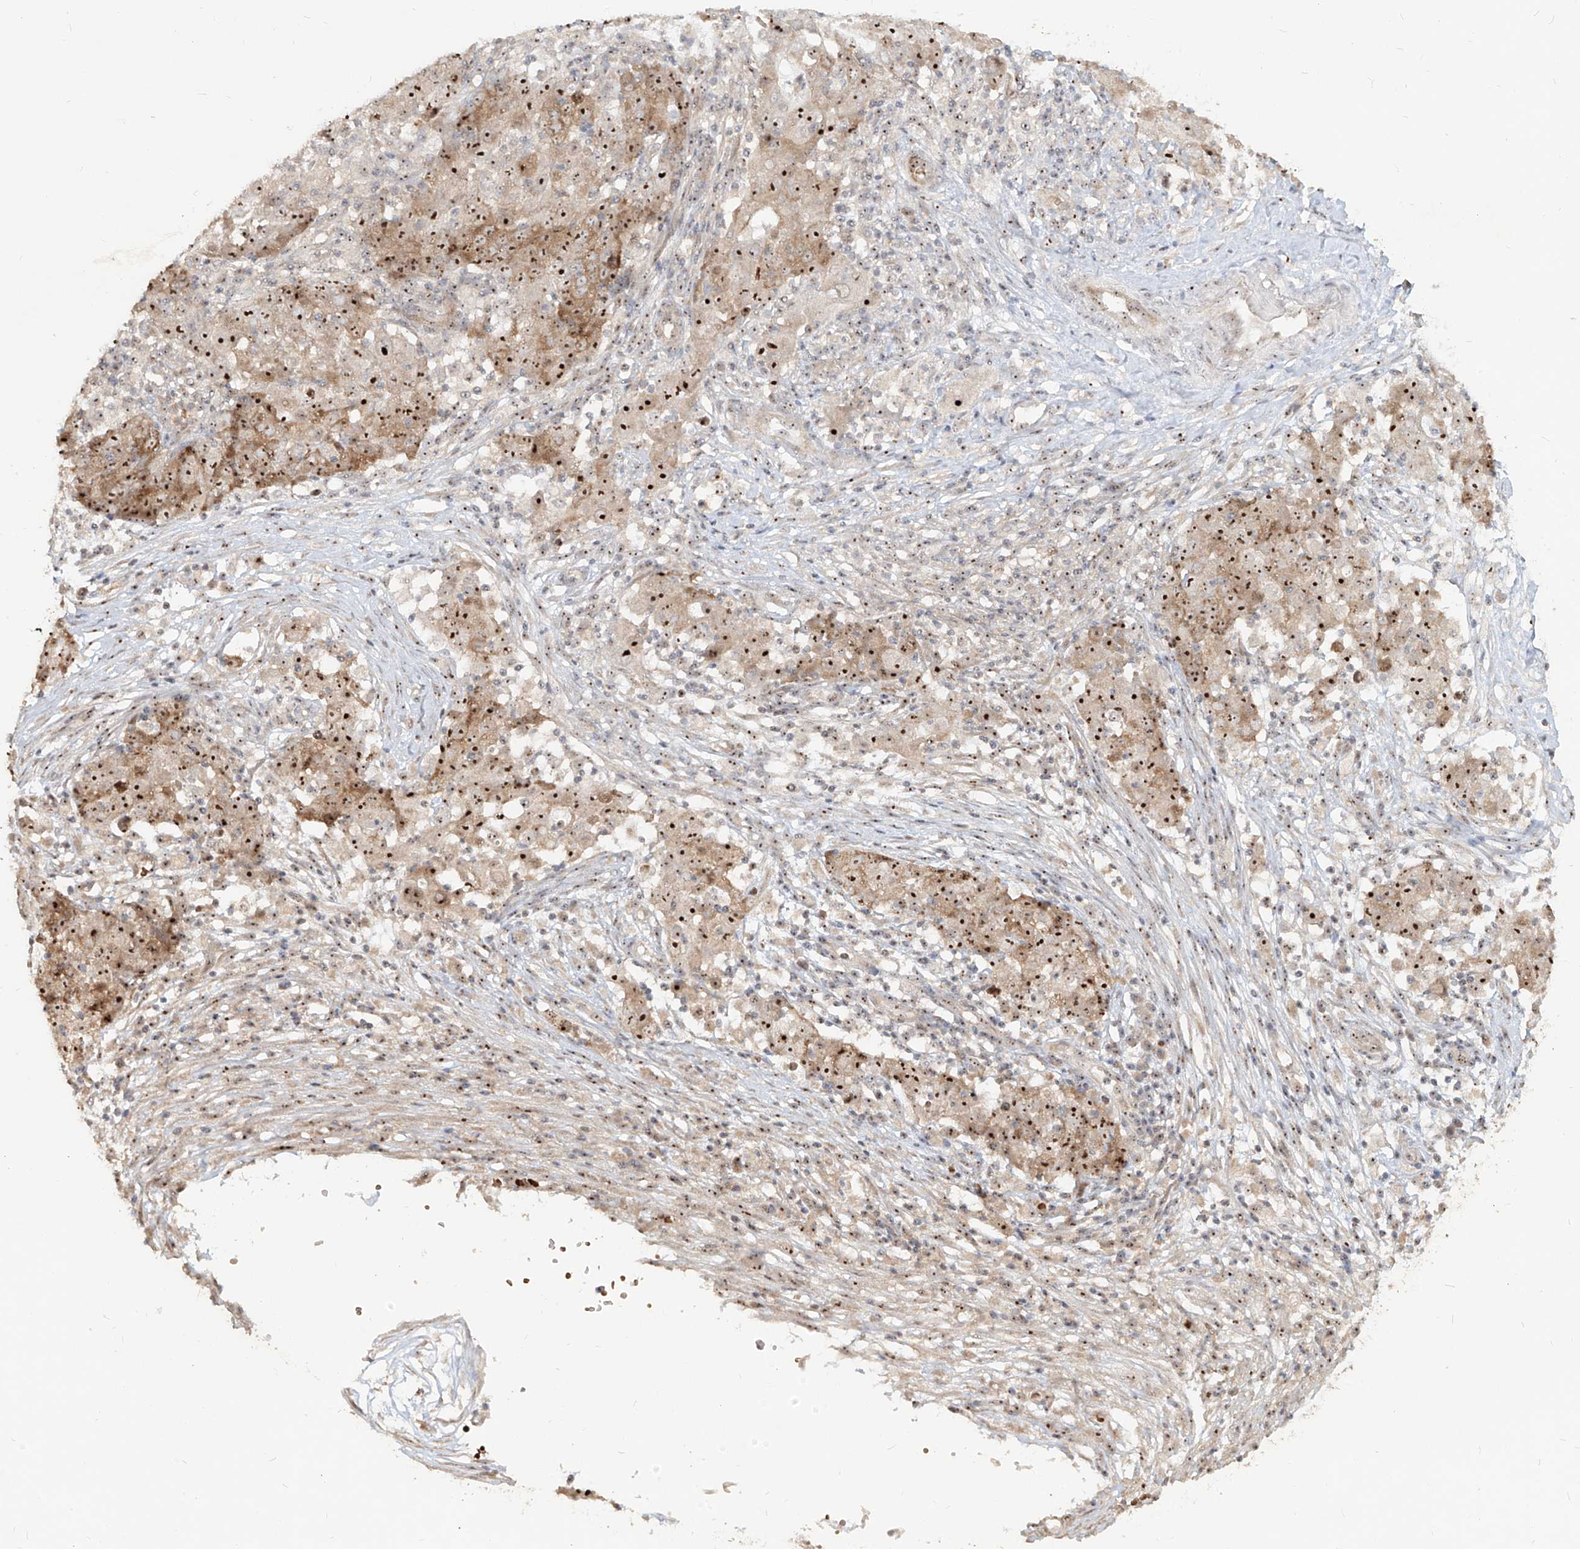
{"staining": {"intensity": "strong", "quantity": ">75%", "location": "cytoplasmic/membranous,nuclear"}, "tissue": "ovarian cancer", "cell_type": "Tumor cells", "image_type": "cancer", "snomed": [{"axis": "morphology", "description": "Carcinoma, endometroid"}, {"axis": "topography", "description": "Ovary"}], "caption": "Immunohistochemistry (IHC) photomicrograph of neoplastic tissue: ovarian endometroid carcinoma stained using IHC exhibits high levels of strong protein expression localized specifically in the cytoplasmic/membranous and nuclear of tumor cells, appearing as a cytoplasmic/membranous and nuclear brown color.", "gene": "BYSL", "patient": {"sex": "female", "age": 42}}